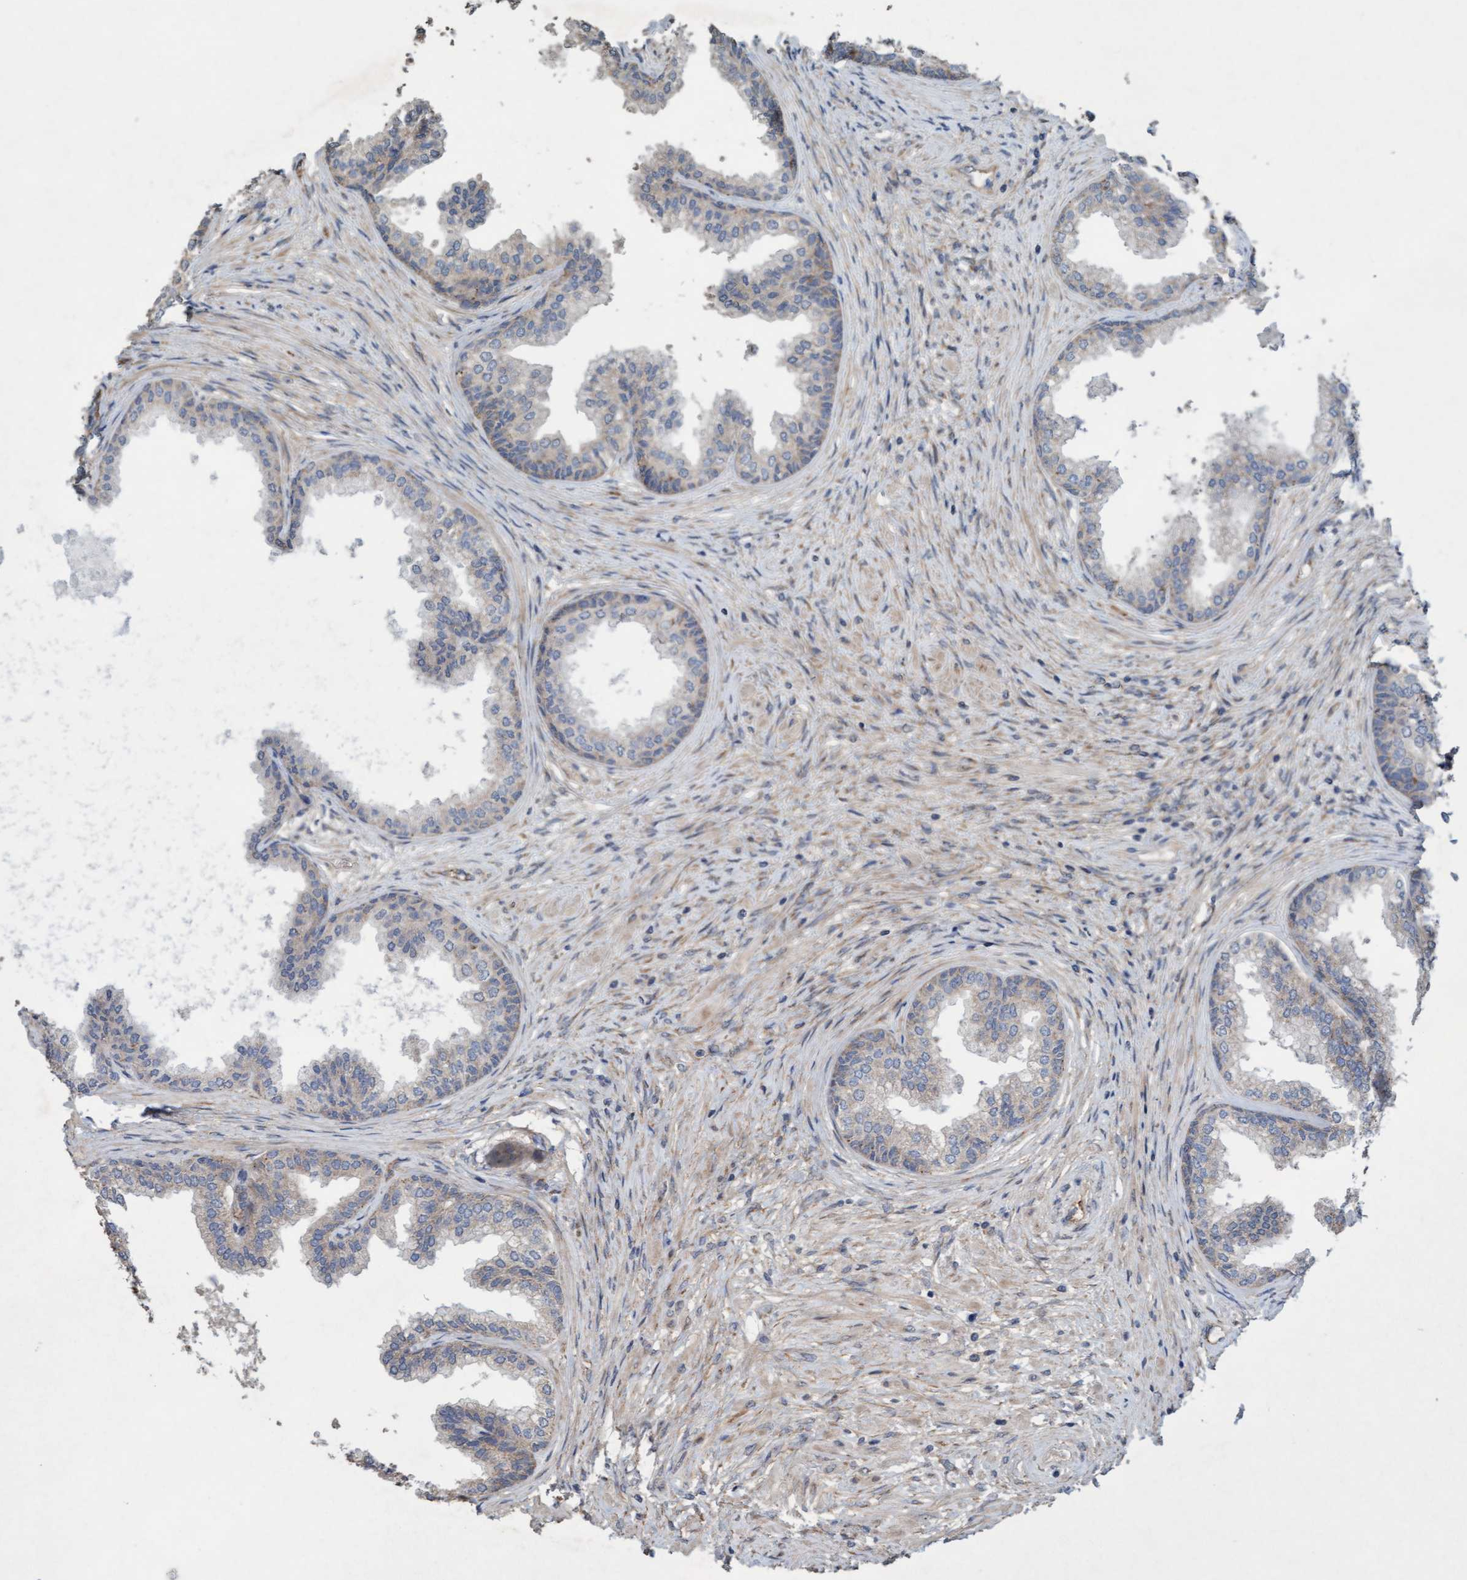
{"staining": {"intensity": "weak", "quantity": "25%-75%", "location": "cytoplasmic/membranous"}, "tissue": "prostate", "cell_type": "Glandular cells", "image_type": "normal", "snomed": [{"axis": "morphology", "description": "Normal tissue, NOS"}, {"axis": "topography", "description": "Prostate"}], "caption": "Prostate stained with IHC reveals weak cytoplasmic/membranous staining in approximately 25%-75% of glandular cells.", "gene": "DDHD2", "patient": {"sex": "male", "age": 76}}